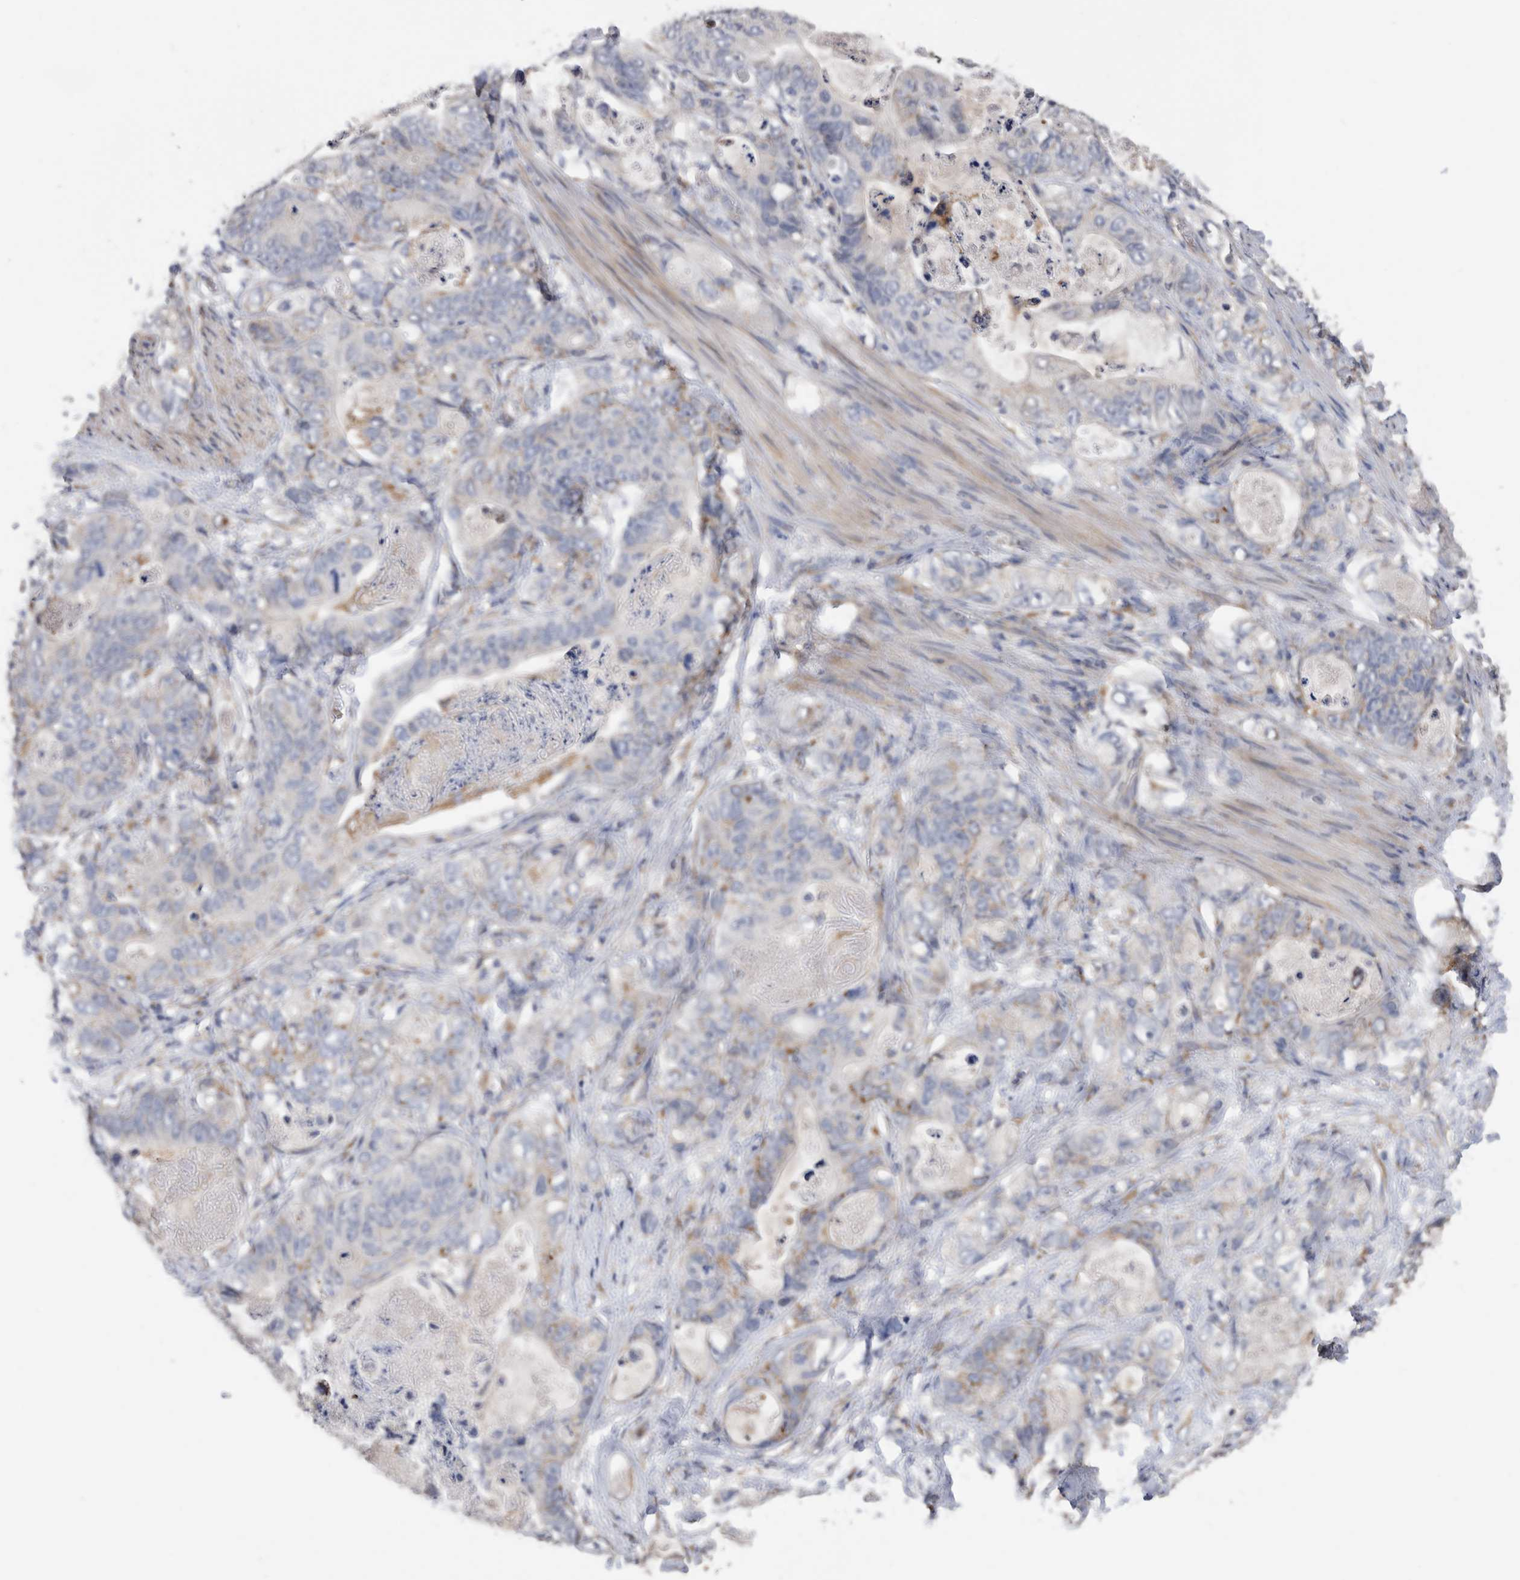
{"staining": {"intensity": "negative", "quantity": "none", "location": "none"}, "tissue": "stomach cancer", "cell_type": "Tumor cells", "image_type": "cancer", "snomed": [{"axis": "morphology", "description": "Normal tissue, NOS"}, {"axis": "morphology", "description": "Adenocarcinoma, NOS"}, {"axis": "topography", "description": "Stomach"}], "caption": "DAB (3,3'-diaminobenzidine) immunohistochemical staining of stomach cancer shows no significant expression in tumor cells.", "gene": "CRISPLD2", "patient": {"sex": "female", "age": 89}}